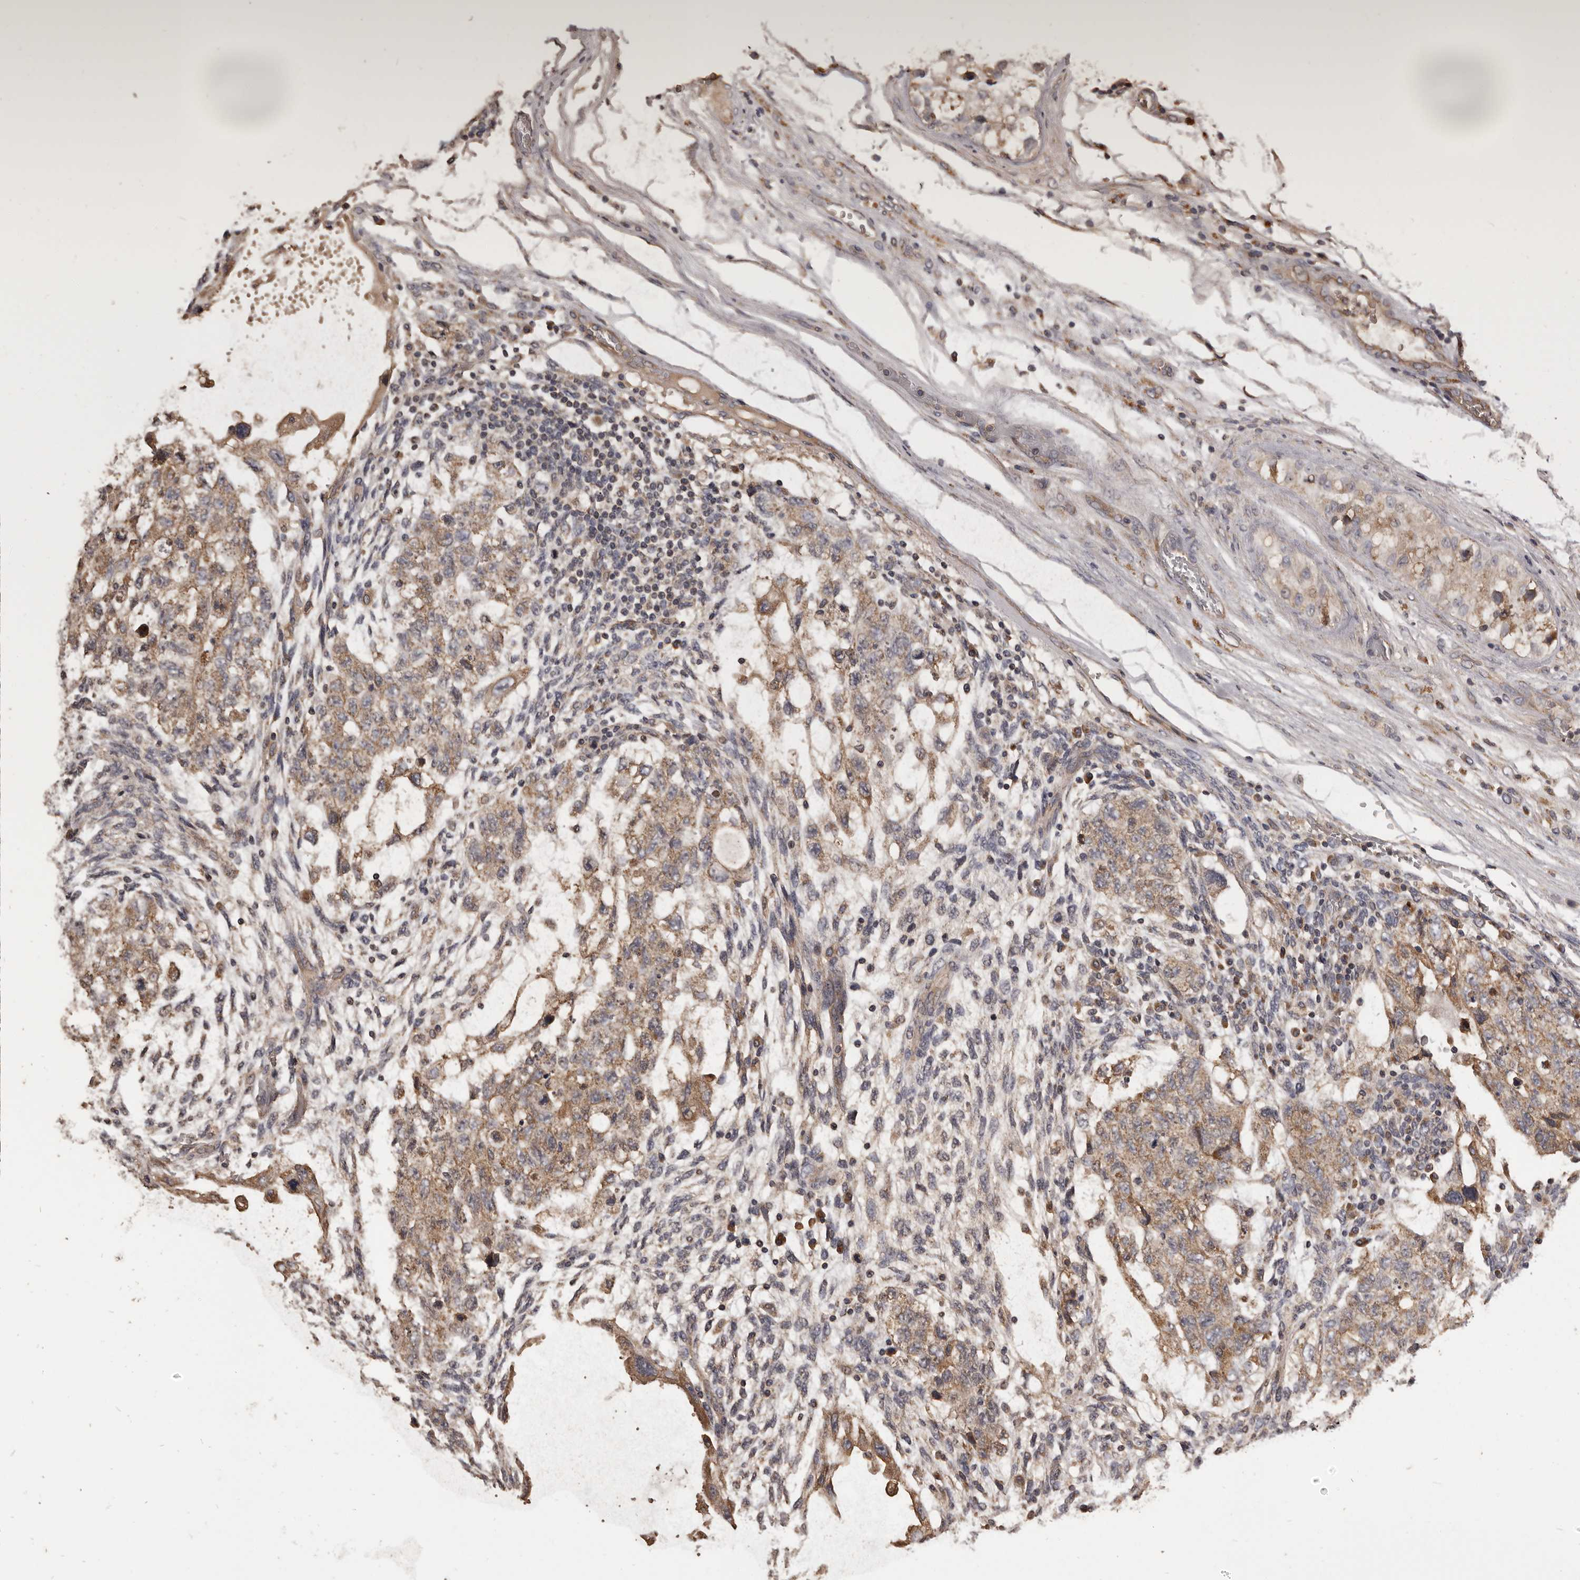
{"staining": {"intensity": "moderate", "quantity": ">75%", "location": "cytoplasmic/membranous"}, "tissue": "testis cancer", "cell_type": "Tumor cells", "image_type": "cancer", "snomed": [{"axis": "morphology", "description": "Normal tissue, NOS"}, {"axis": "morphology", "description": "Carcinoma, Embryonal, NOS"}, {"axis": "topography", "description": "Testis"}], "caption": "The image shows a brown stain indicating the presence of a protein in the cytoplasmic/membranous of tumor cells in testis cancer. The protein is shown in brown color, while the nuclei are stained blue.", "gene": "MGAT5", "patient": {"sex": "male", "age": 36}}